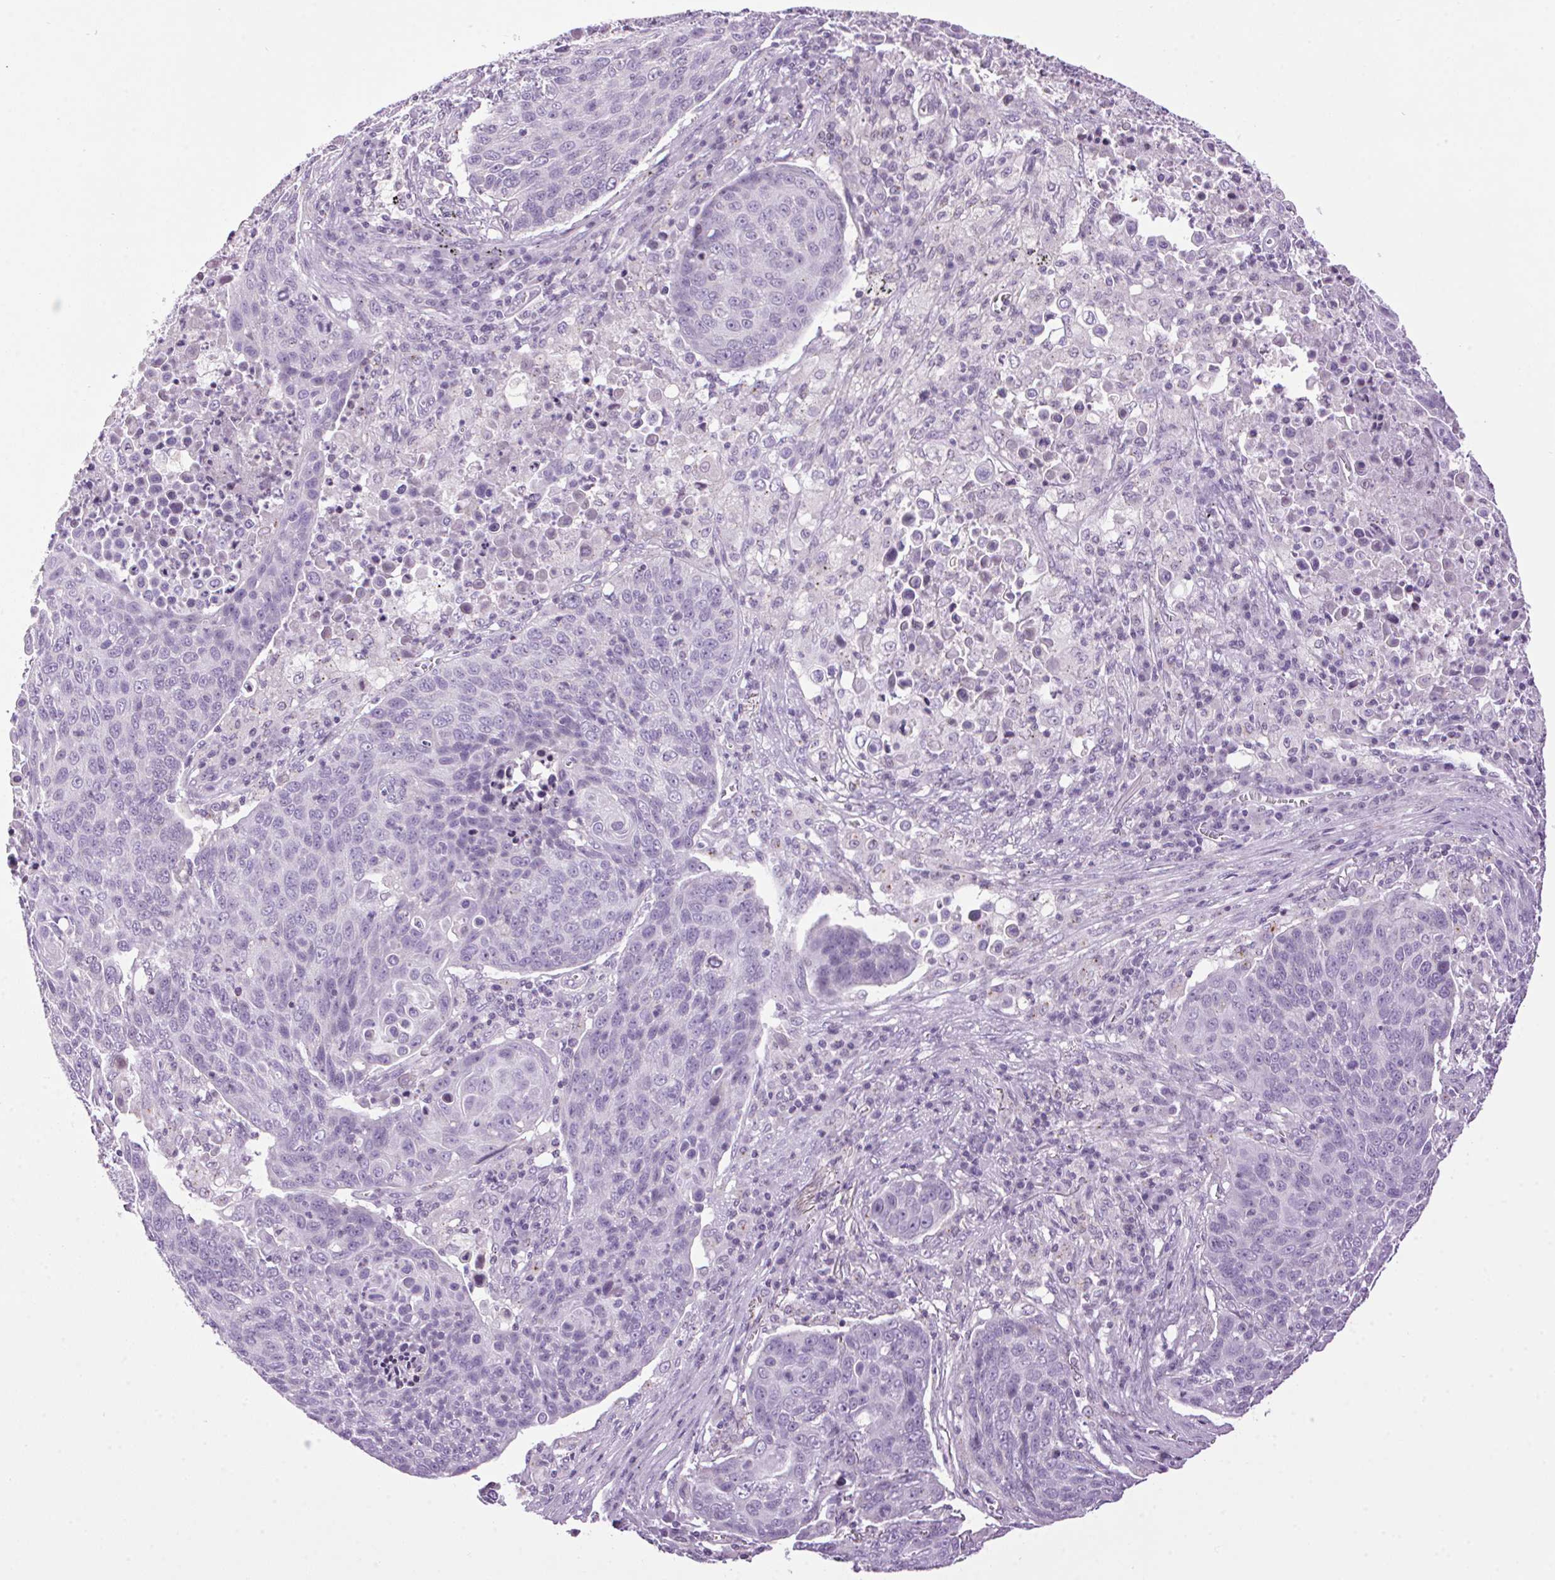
{"staining": {"intensity": "negative", "quantity": "none", "location": "none"}, "tissue": "lung cancer", "cell_type": "Tumor cells", "image_type": "cancer", "snomed": [{"axis": "morphology", "description": "Squamous cell carcinoma, NOS"}, {"axis": "topography", "description": "Lung"}], "caption": "IHC histopathology image of human lung cancer stained for a protein (brown), which shows no staining in tumor cells.", "gene": "TMEM88B", "patient": {"sex": "male", "age": 78}}